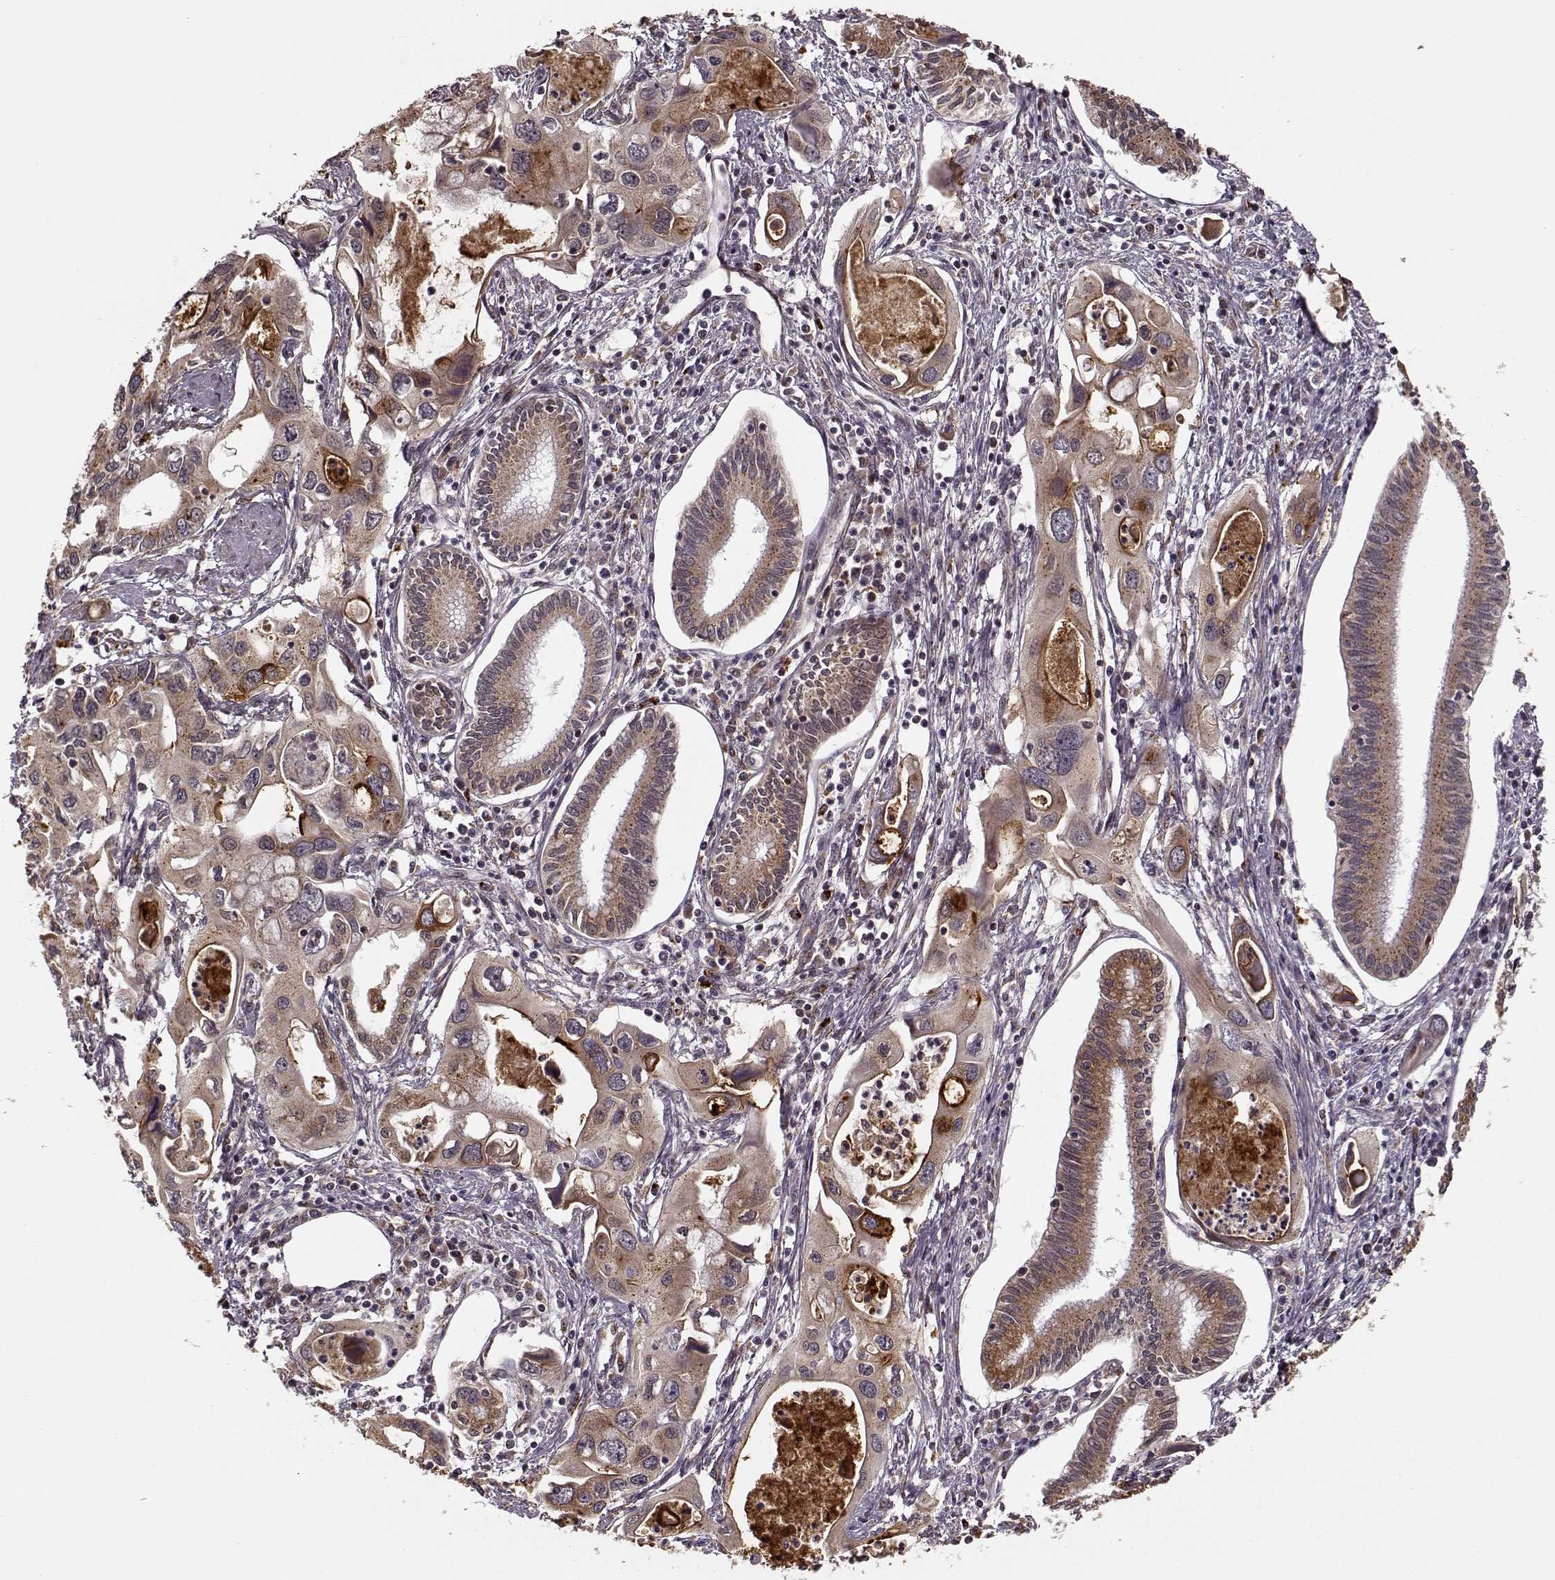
{"staining": {"intensity": "weak", "quantity": ">75%", "location": "cytoplasmic/membranous"}, "tissue": "pancreatic cancer", "cell_type": "Tumor cells", "image_type": "cancer", "snomed": [{"axis": "morphology", "description": "Adenocarcinoma, NOS"}, {"axis": "topography", "description": "Pancreas"}], "caption": "A brown stain labels weak cytoplasmic/membranous positivity of a protein in human pancreatic cancer (adenocarcinoma) tumor cells. The staining was performed using DAB (3,3'-diaminobenzidine), with brown indicating positive protein expression. Nuclei are stained blue with hematoxylin.", "gene": "YIPF5", "patient": {"sex": "male", "age": 60}}